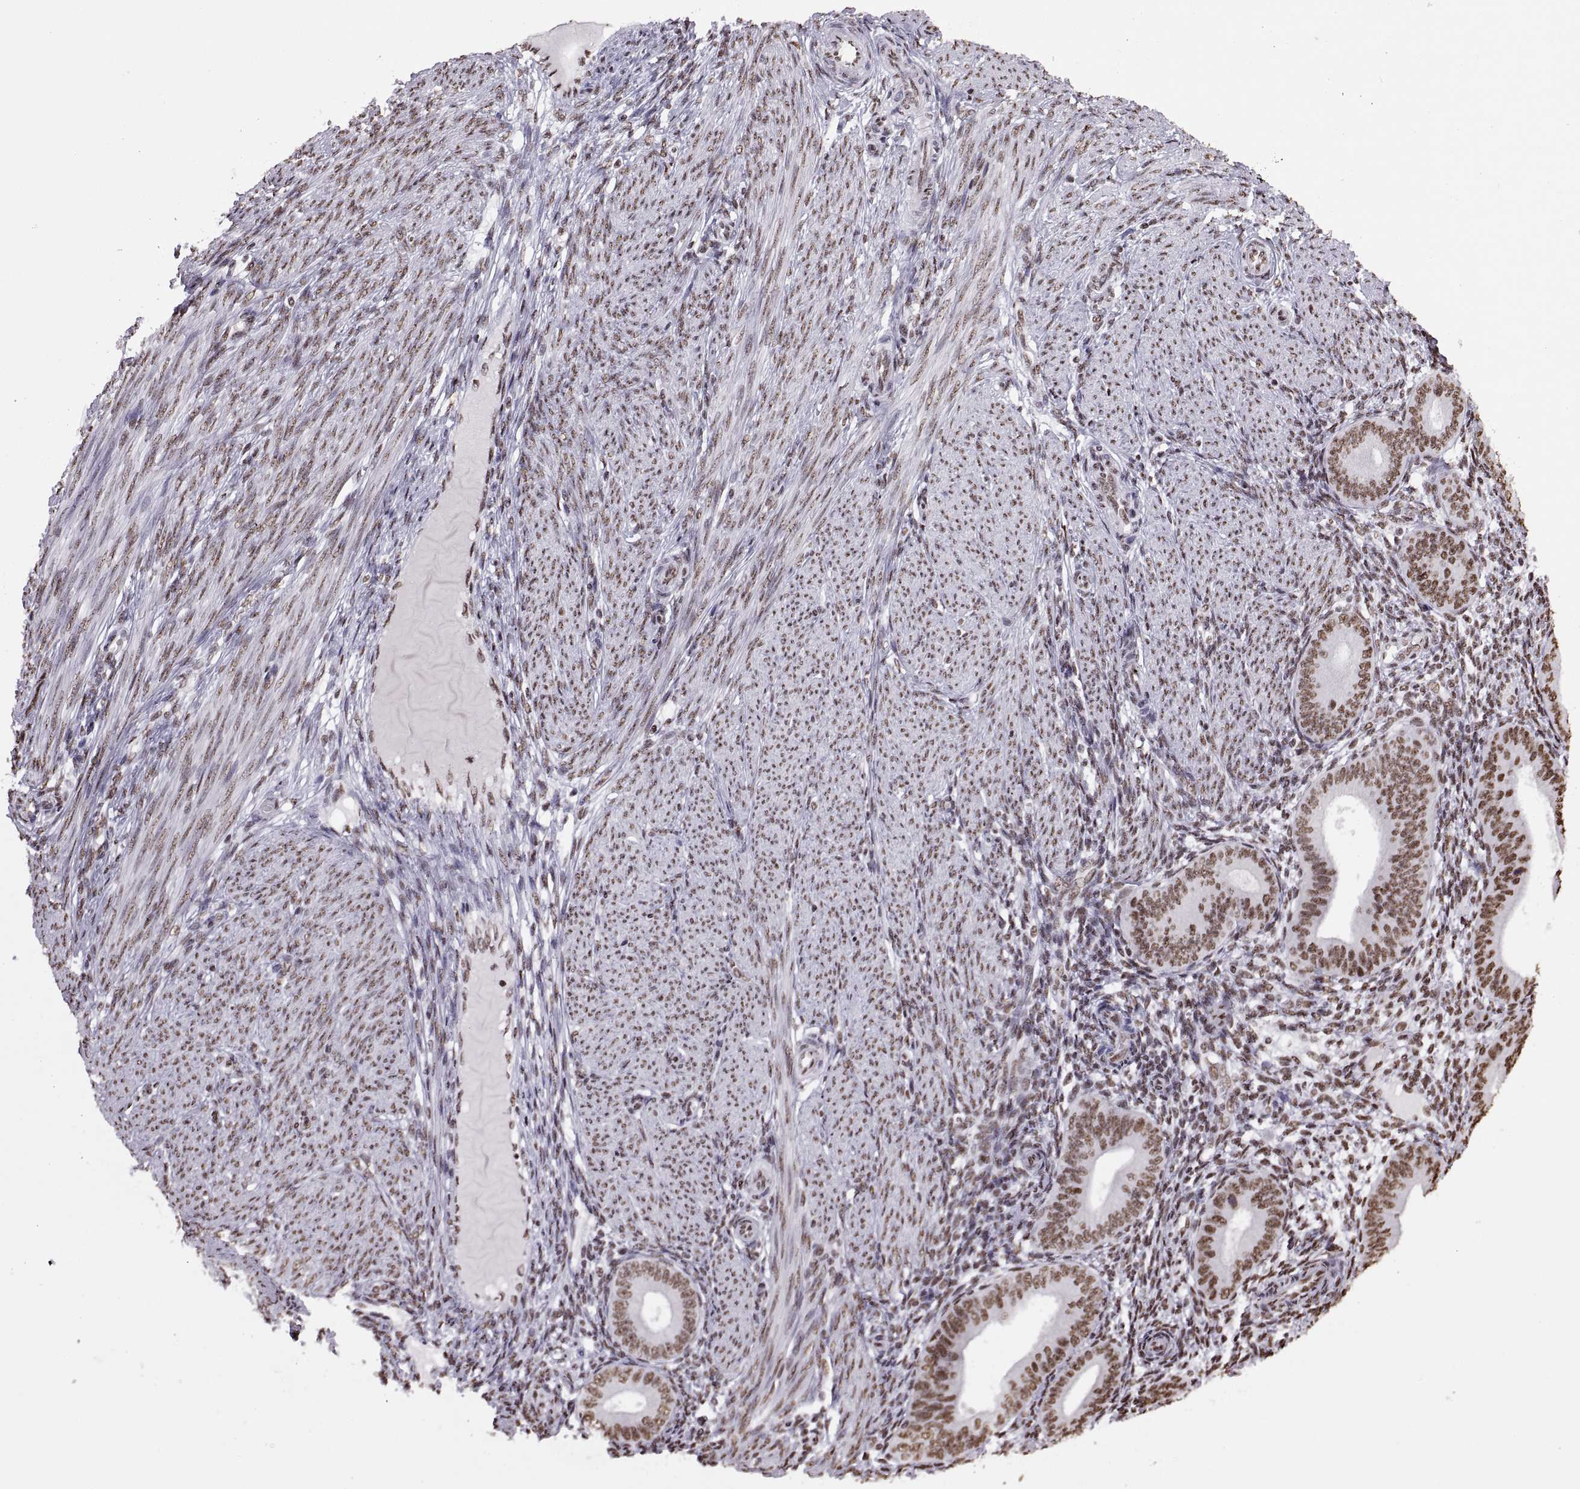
{"staining": {"intensity": "moderate", "quantity": "25%-75%", "location": "nuclear"}, "tissue": "endometrium", "cell_type": "Cells in endometrial stroma", "image_type": "normal", "snomed": [{"axis": "morphology", "description": "Normal tissue, NOS"}, {"axis": "topography", "description": "Endometrium"}], "caption": "Protein staining of benign endometrium reveals moderate nuclear staining in approximately 25%-75% of cells in endometrial stroma. (DAB = brown stain, brightfield microscopy at high magnification).", "gene": "SNAI1", "patient": {"sex": "female", "age": 39}}